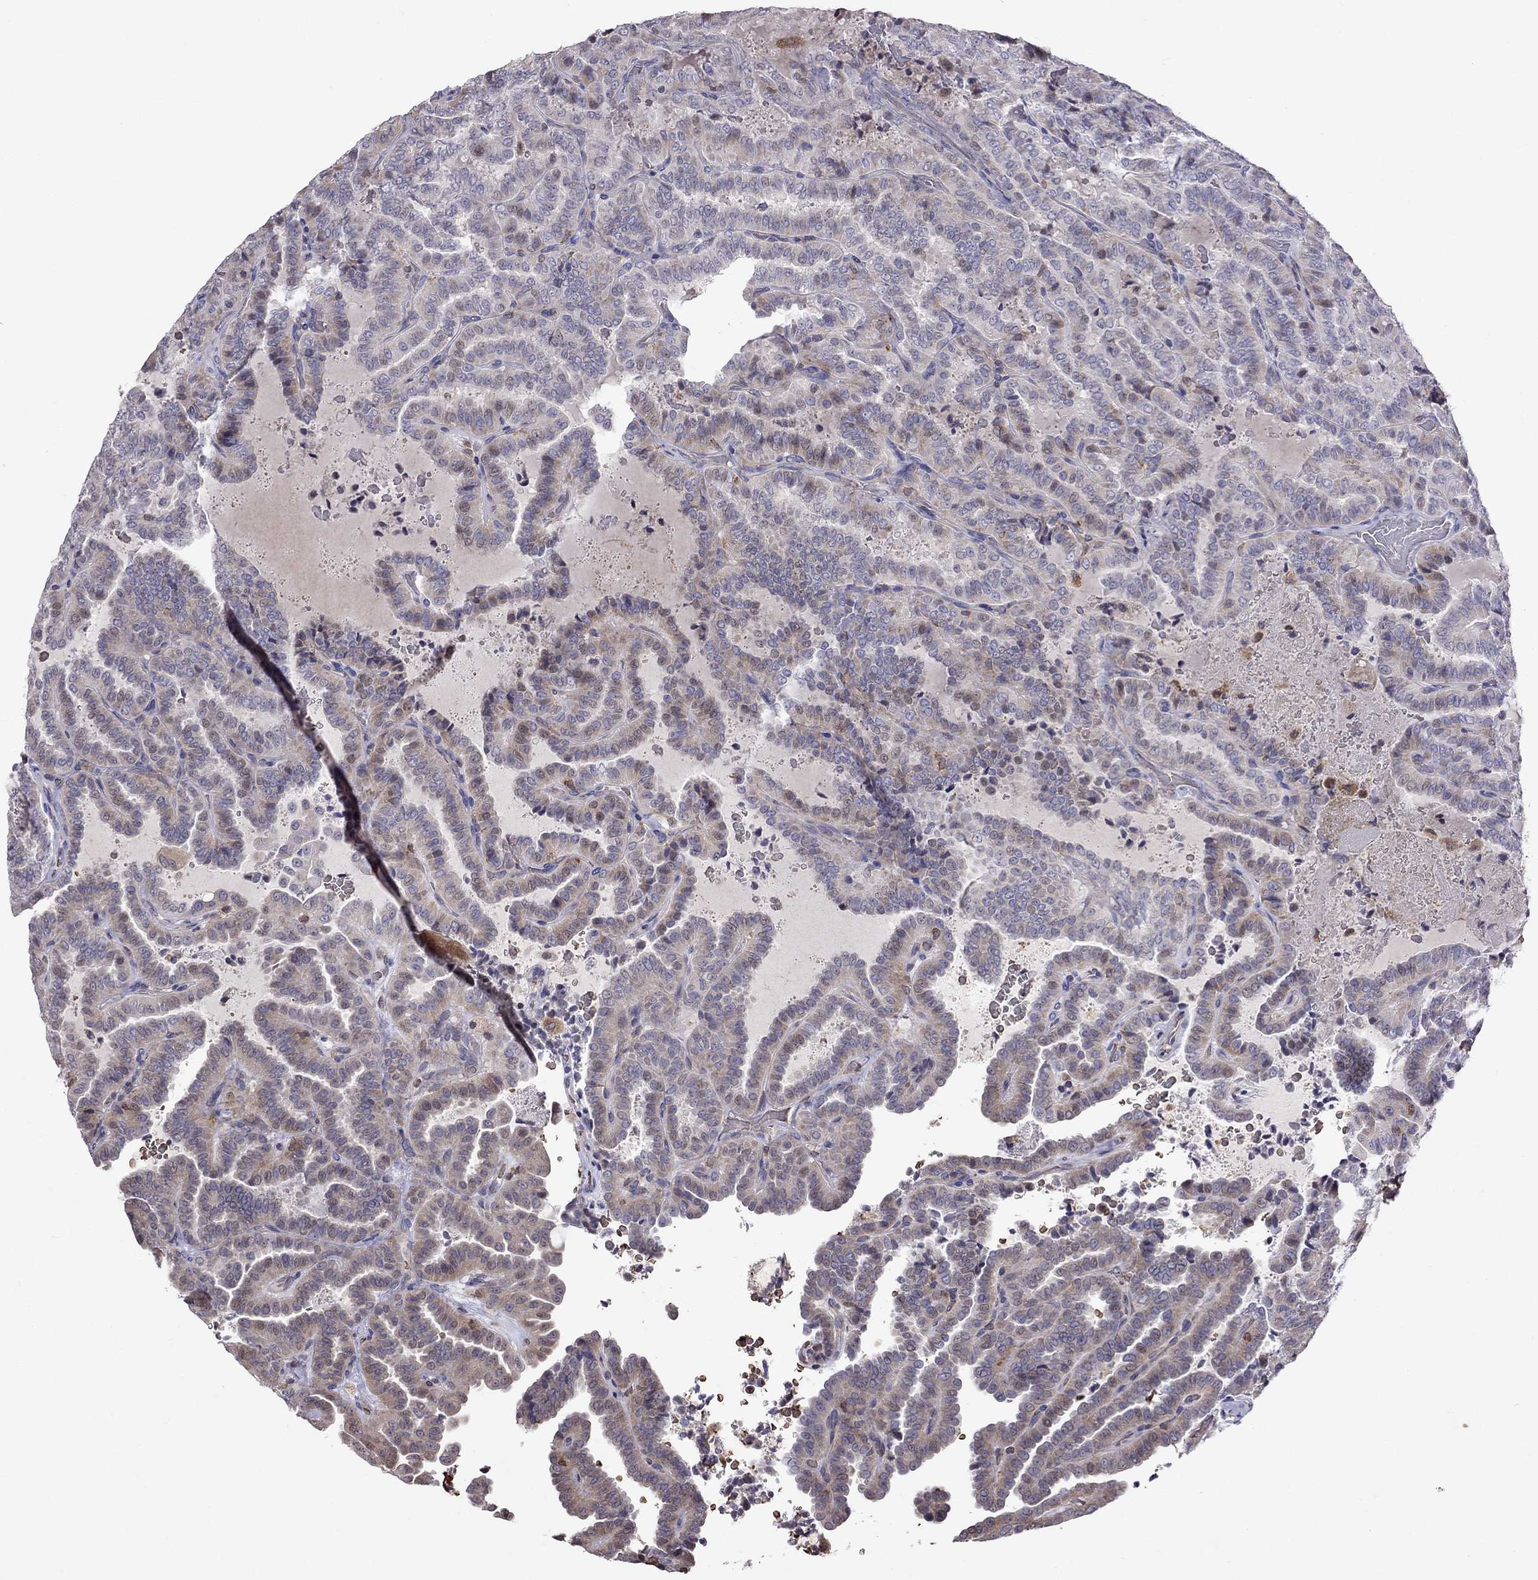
{"staining": {"intensity": "moderate", "quantity": "<25%", "location": "cytoplasmic/membranous"}, "tissue": "thyroid cancer", "cell_type": "Tumor cells", "image_type": "cancer", "snomed": [{"axis": "morphology", "description": "Papillary adenocarcinoma, NOS"}, {"axis": "topography", "description": "Thyroid gland"}], "caption": "Thyroid cancer (papillary adenocarcinoma) stained with IHC exhibits moderate cytoplasmic/membranous positivity in about <25% of tumor cells.", "gene": "ADAM28", "patient": {"sex": "female", "age": 39}}